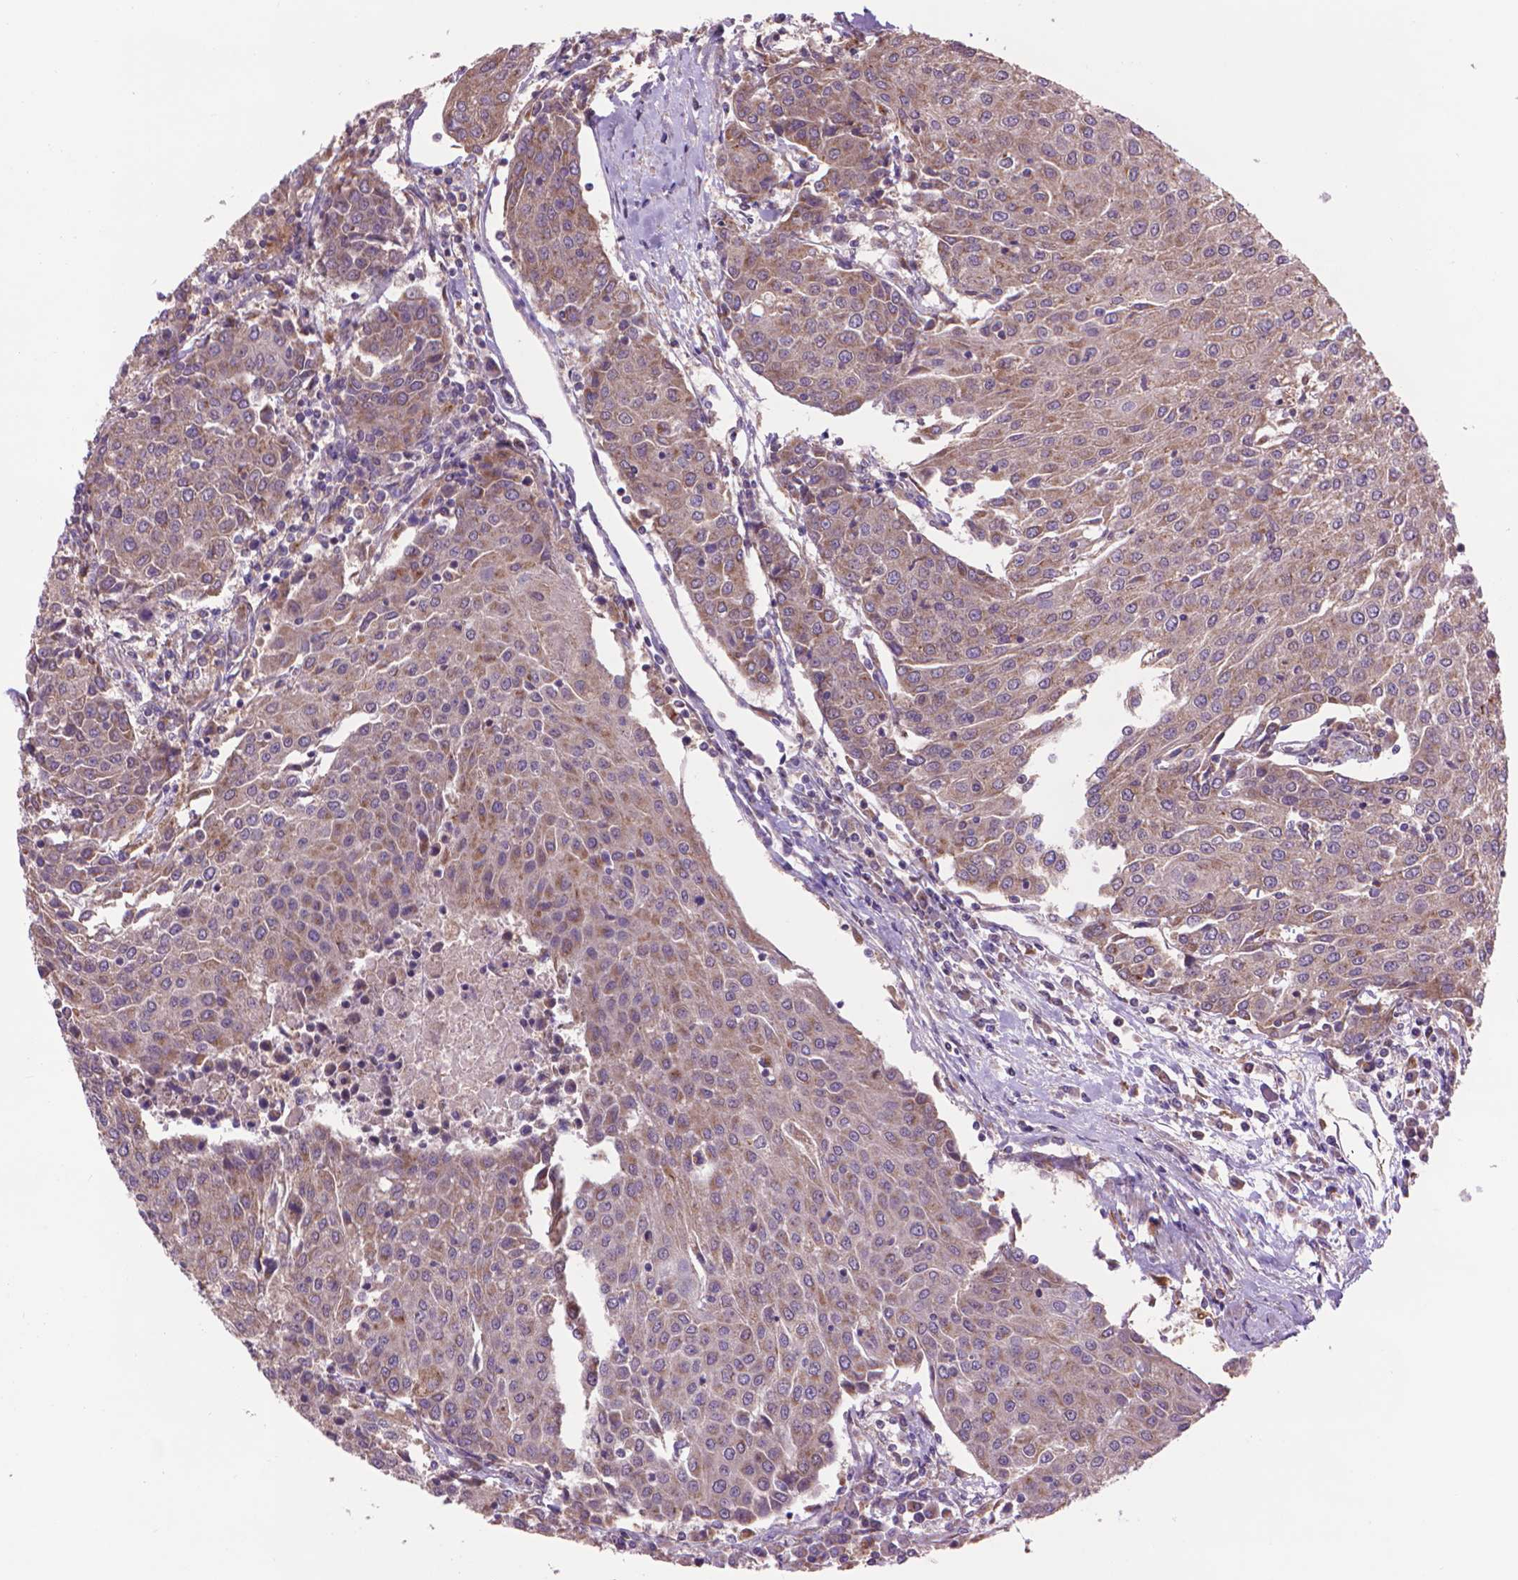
{"staining": {"intensity": "weak", "quantity": ">75%", "location": "cytoplasmic/membranous"}, "tissue": "urothelial cancer", "cell_type": "Tumor cells", "image_type": "cancer", "snomed": [{"axis": "morphology", "description": "Urothelial carcinoma, High grade"}, {"axis": "topography", "description": "Urinary bladder"}], "caption": "Immunohistochemistry image of neoplastic tissue: urothelial carcinoma (high-grade) stained using immunohistochemistry reveals low levels of weak protein expression localized specifically in the cytoplasmic/membranous of tumor cells, appearing as a cytoplasmic/membranous brown color.", "gene": "GLB1", "patient": {"sex": "female", "age": 85}}